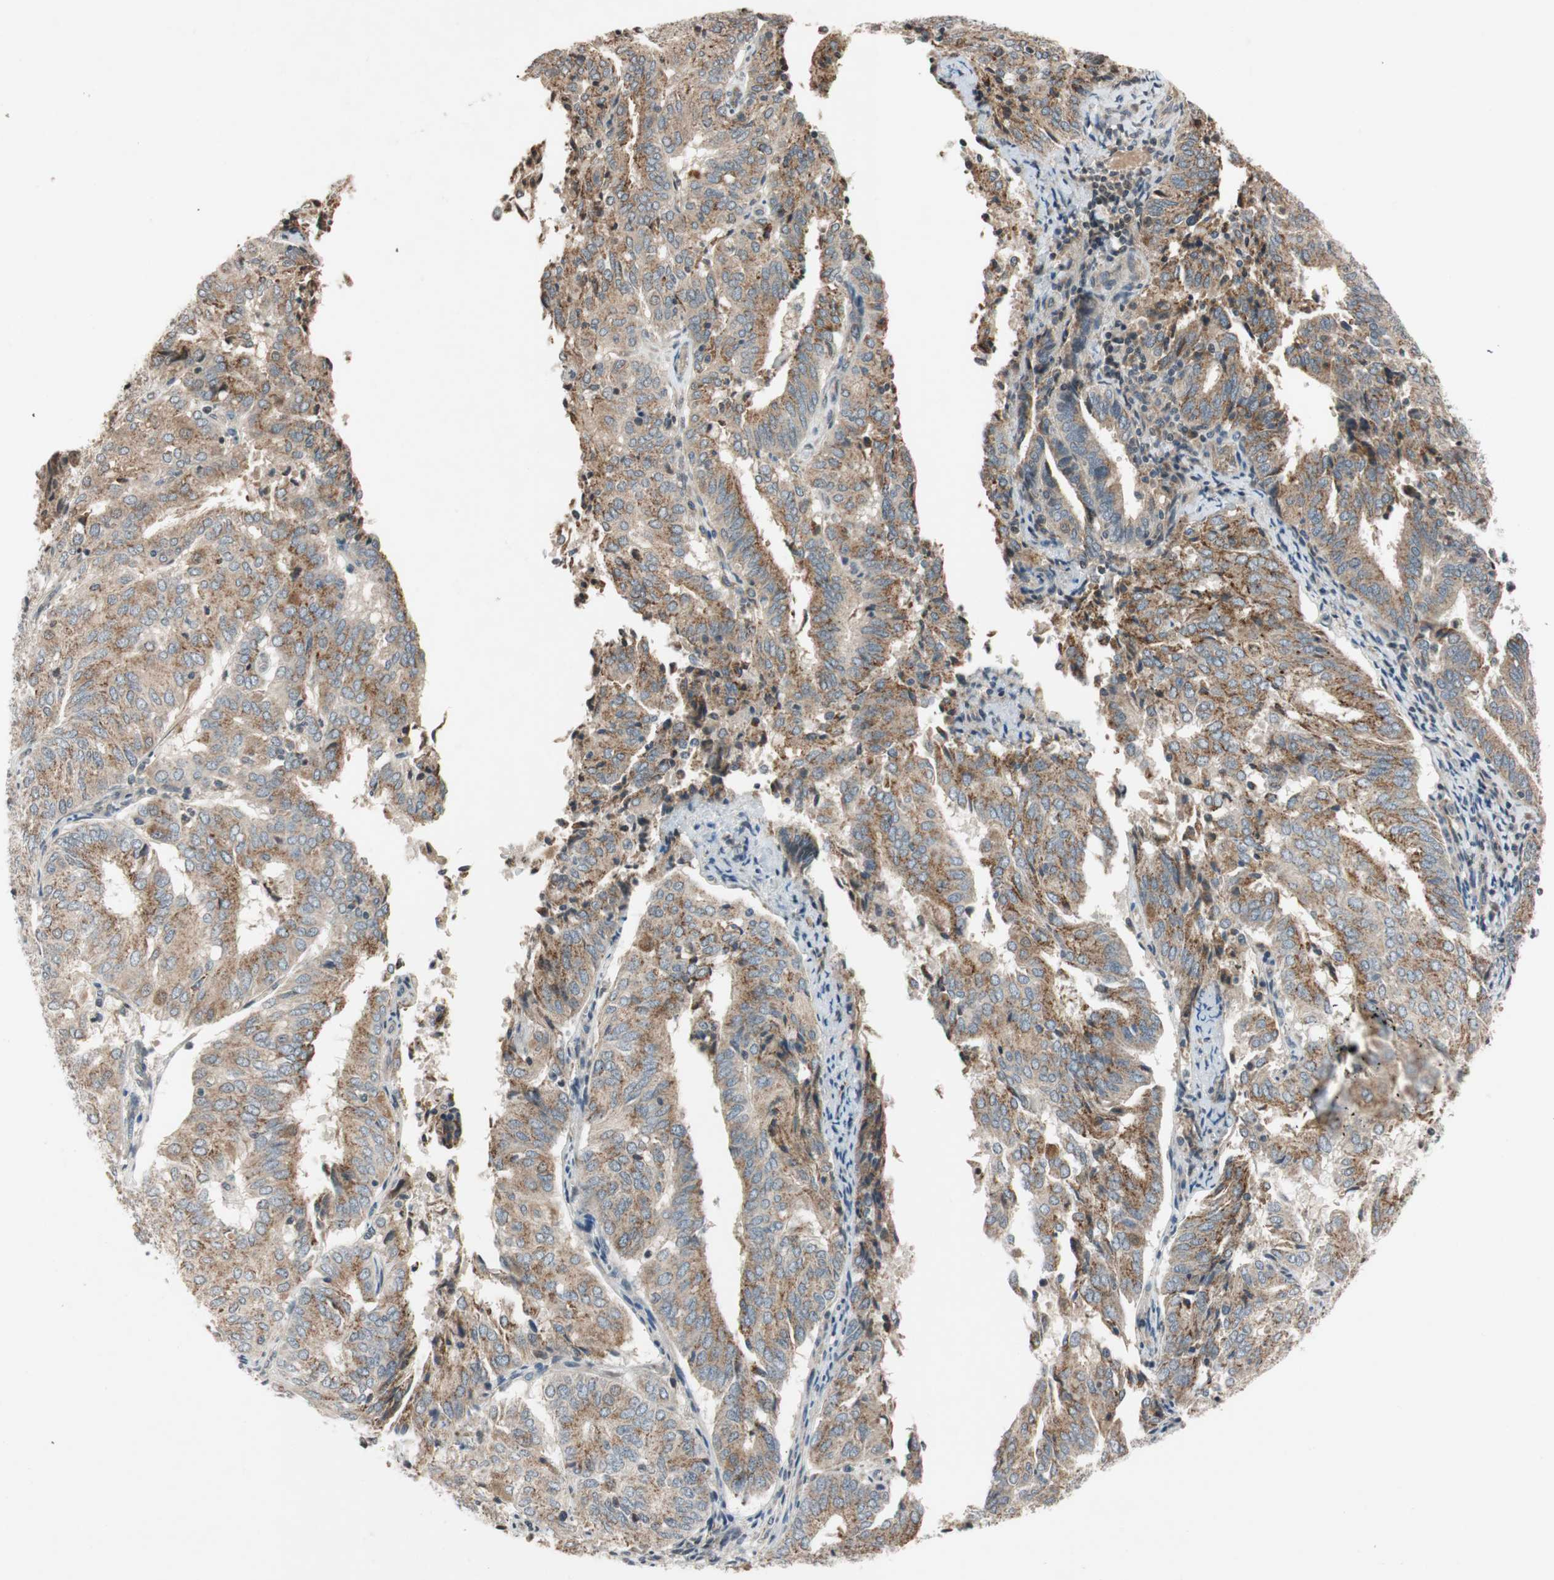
{"staining": {"intensity": "moderate", "quantity": ">75%", "location": "cytoplasmic/membranous"}, "tissue": "endometrial cancer", "cell_type": "Tumor cells", "image_type": "cancer", "snomed": [{"axis": "morphology", "description": "Adenocarcinoma, NOS"}, {"axis": "topography", "description": "Uterus"}], "caption": "A micrograph of endometrial cancer (adenocarcinoma) stained for a protein exhibits moderate cytoplasmic/membranous brown staining in tumor cells.", "gene": "GCLM", "patient": {"sex": "female", "age": 60}}